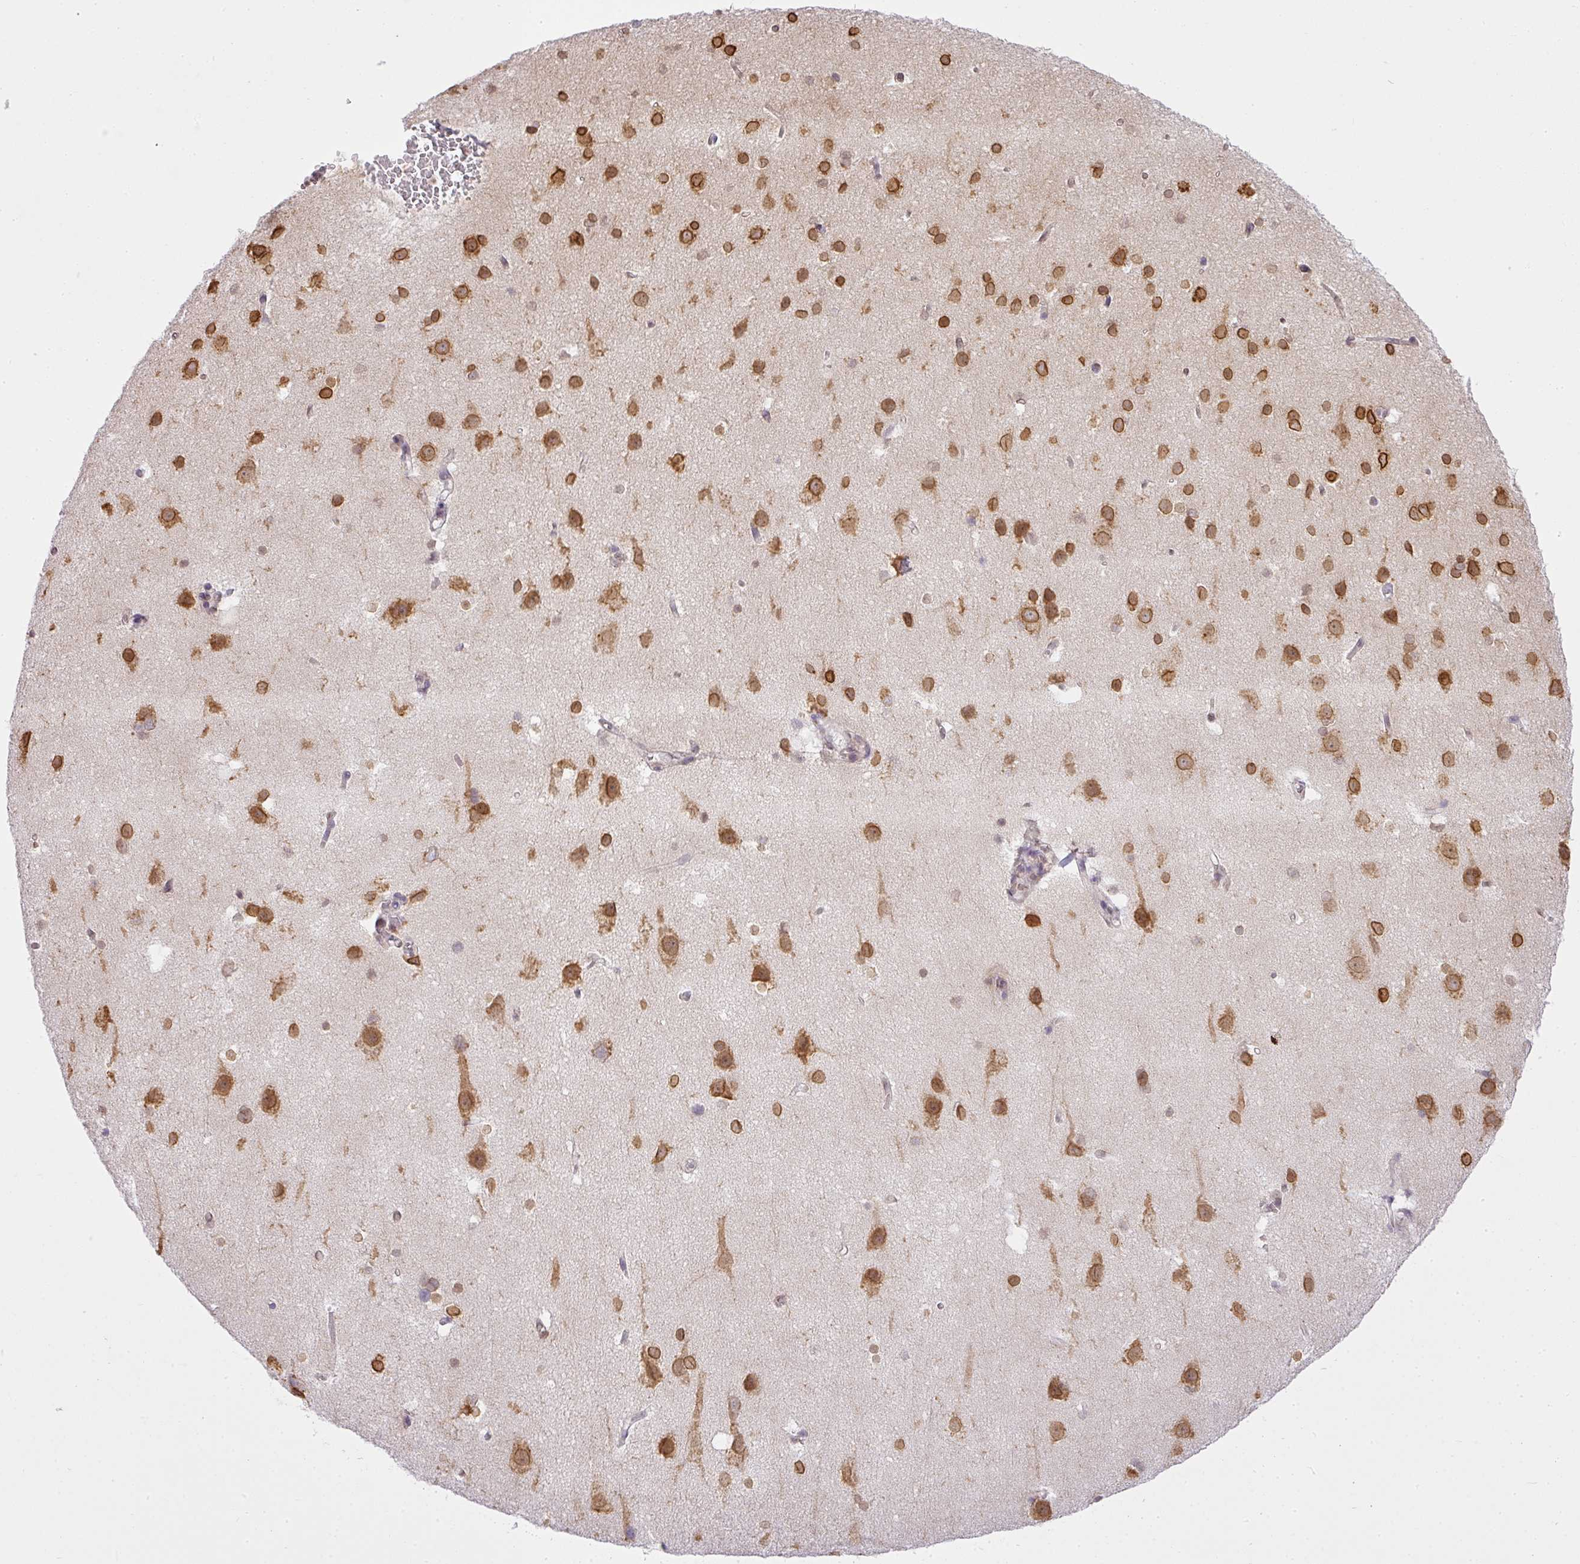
{"staining": {"intensity": "negative", "quantity": "none", "location": "none"}, "tissue": "cerebral cortex", "cell_type": "Endothelial cells", "image_type": "normal", "snomed": [{"axis": "morphology", "description": "Normal tissue, NOS"}, {"axis": "topography", "description": "Cerebral cortex"}], "caption": "Immunohistochemistry (IHC) of normal human cerebral cortex shows no staining in endothelial cells.", "gene": "COX18", "patient": {"sex": "male", "age": 37}}